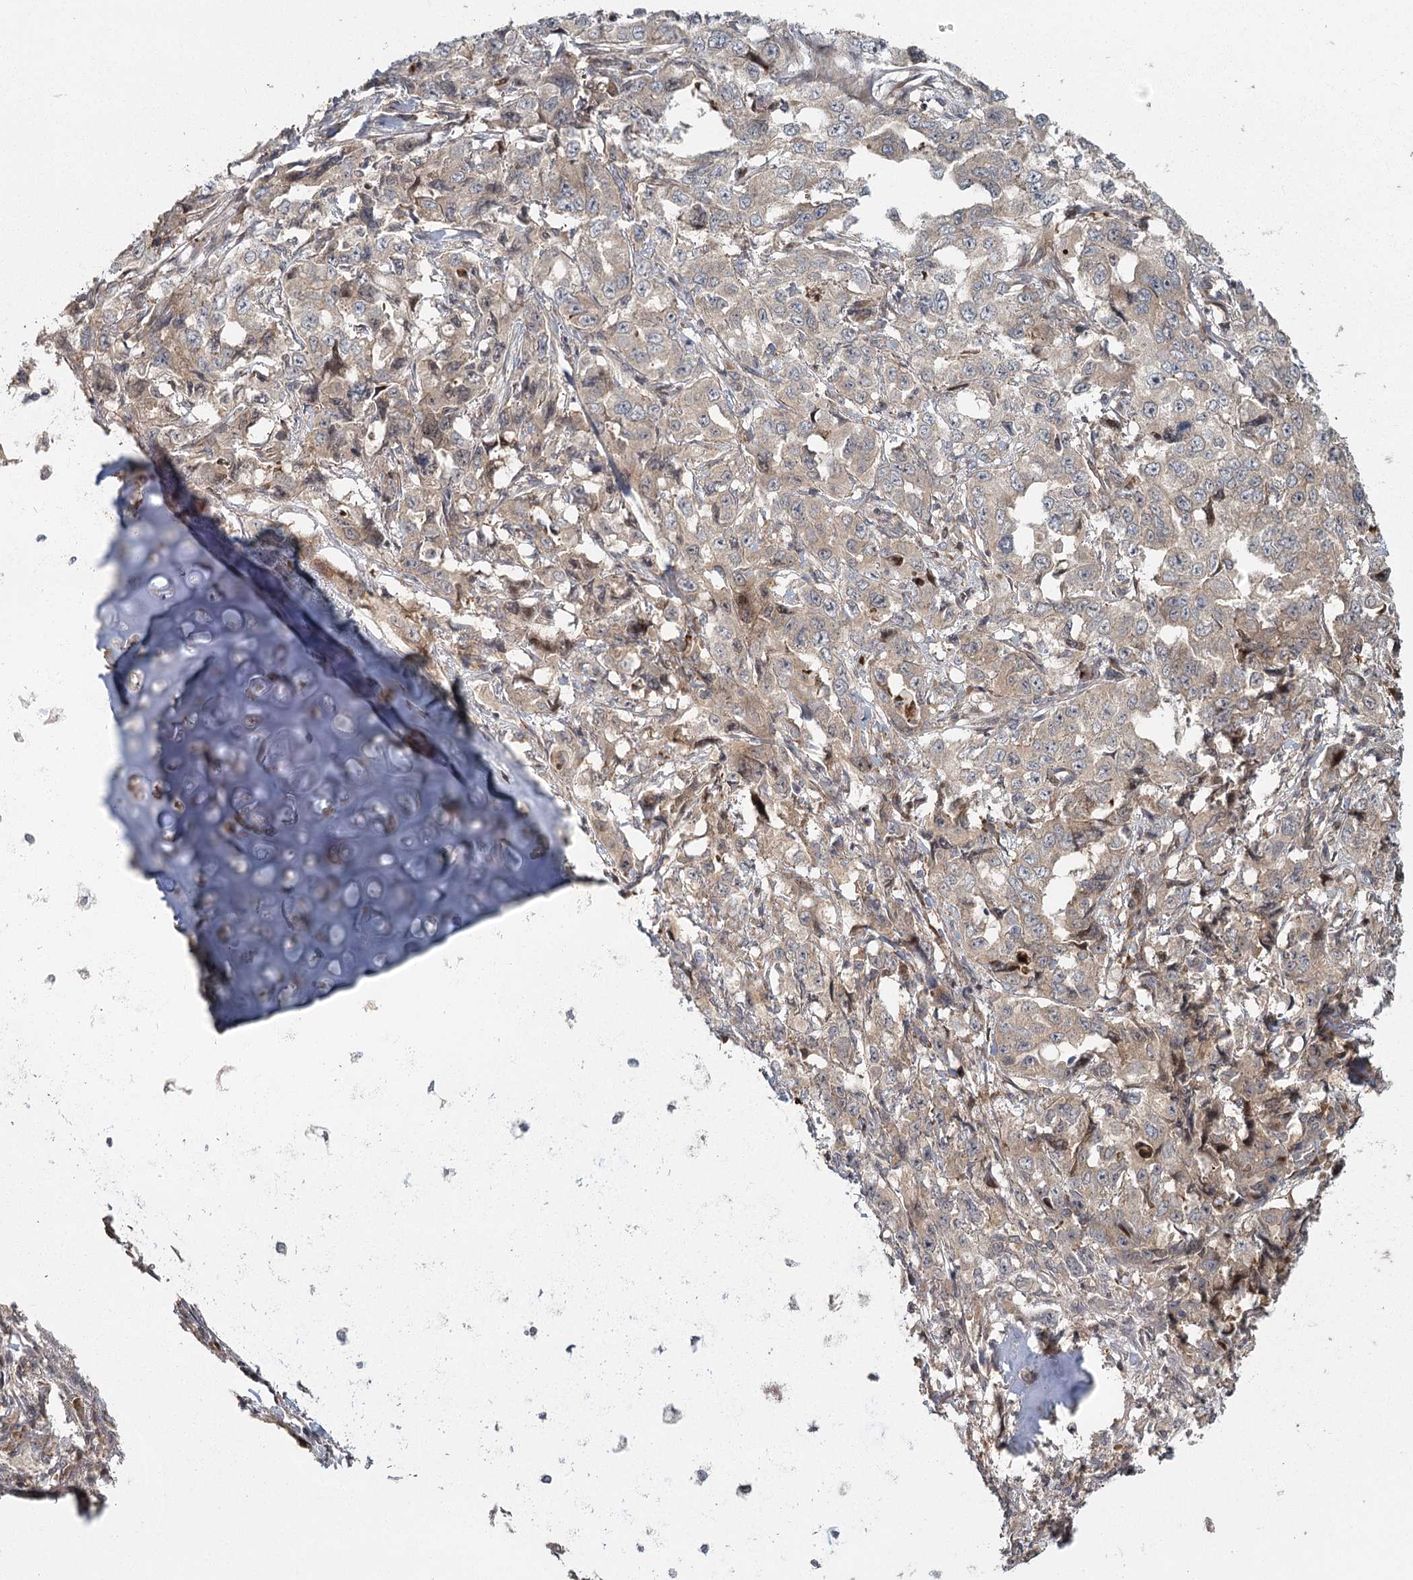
{"staining": {"intensity": "weak", "quantity": ">75%", "location": "cytoplasmic/membranous"}, "tissue": "lung cancer", "cell_type": "Tumor cells", "image_type": "cancer", "snomed": [{"axis": "morphology", "description": "Adenocarcinoma, NOS"}, {"axis": "topography", "description": "Lung"}], "caption": "Lung cancer stained with a brown dye shows weak cytoplasmic/membranous positive positivity in approximately >75% of tumor cells.", "gene": "RAPGEF6", "patient": {"sex": "female", "age": 51}}